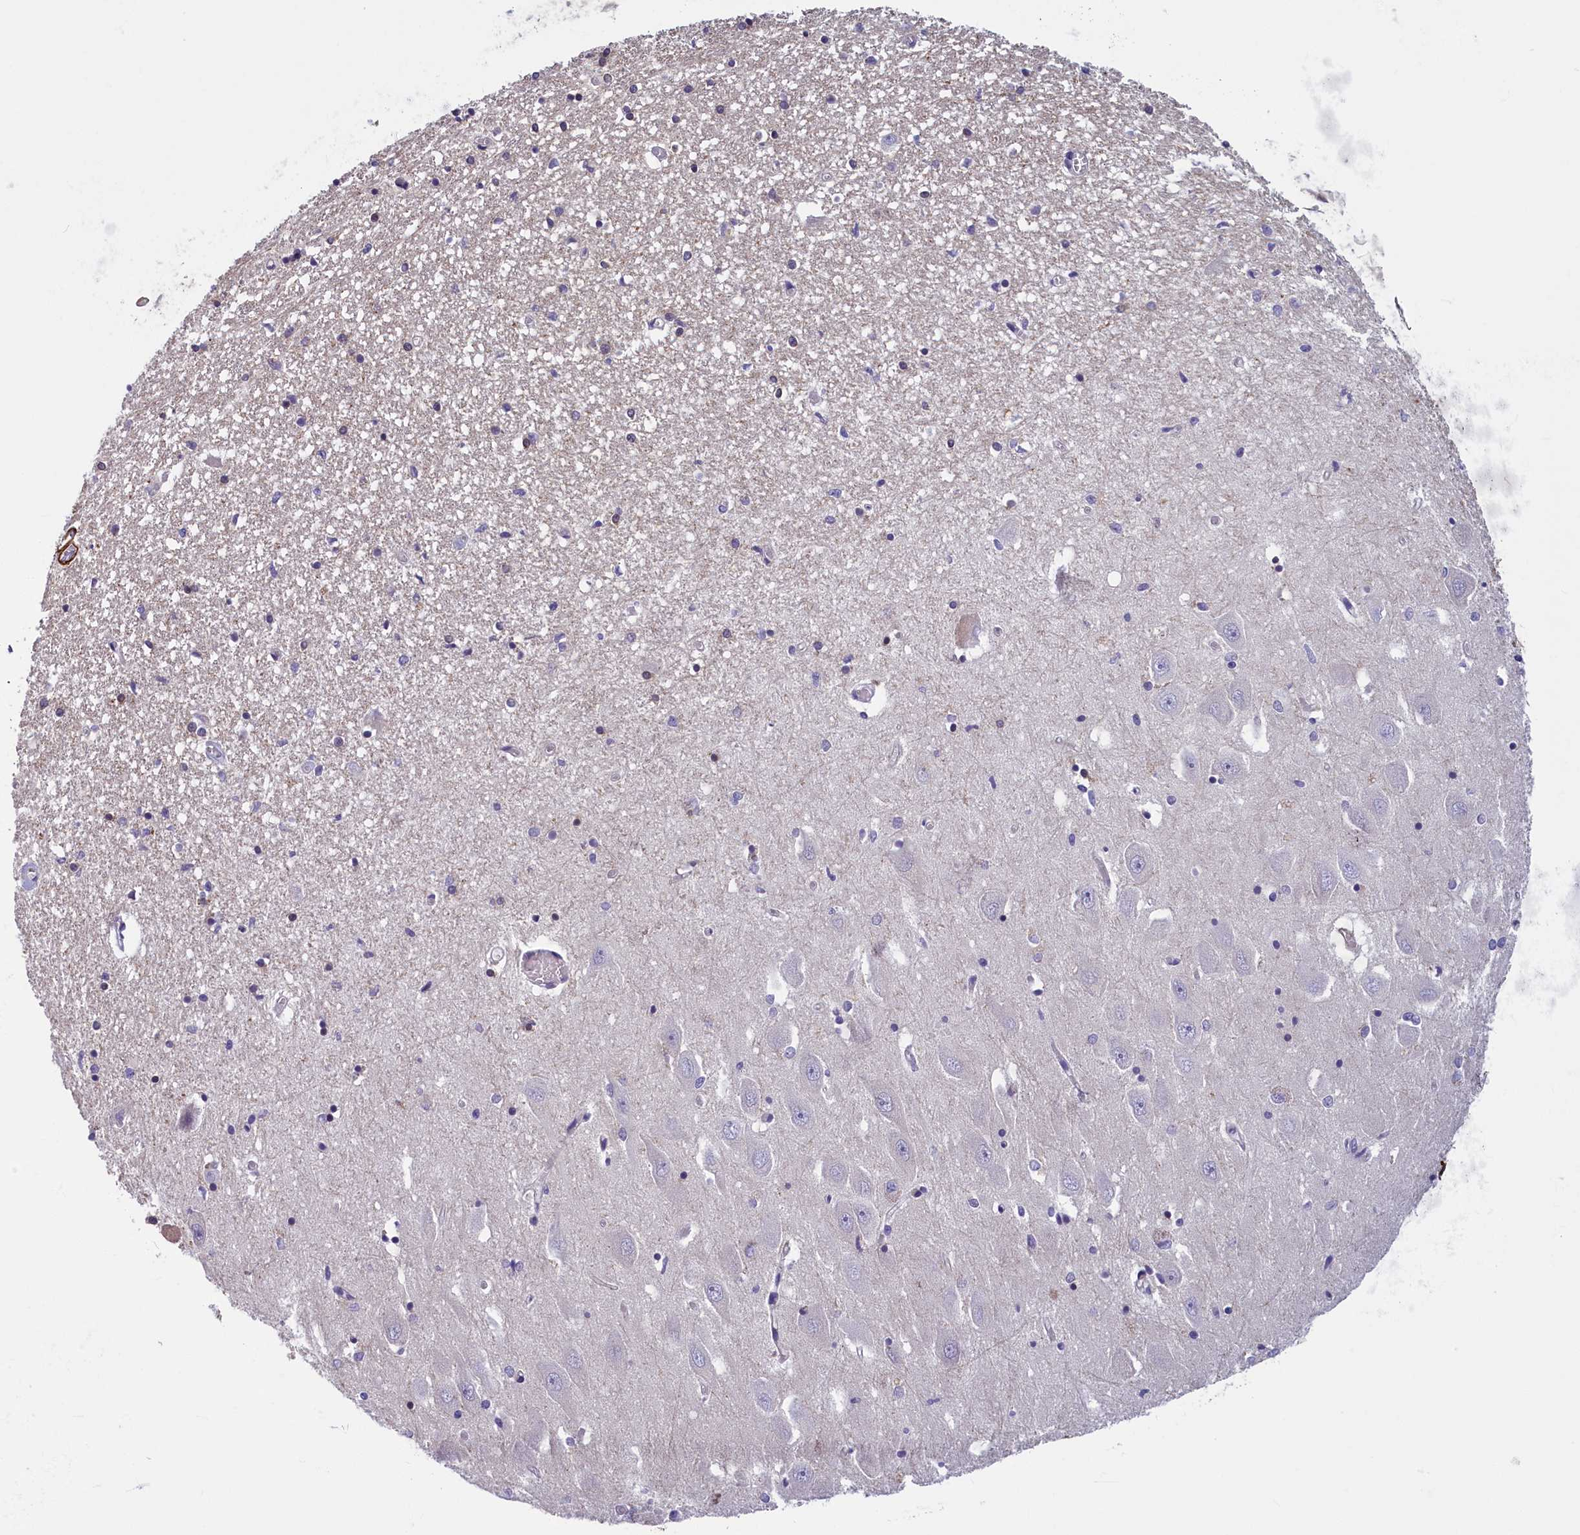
{"staining": {"intensity": "negative", "quantity": "none", "location": "none"}, "tissue": "hippocampus", "cell_type": "Glial cells", "image_type": "normal", "snomed": [{"axis": "morphology", "description": "Normal tissue, NOS"}, {"axis": "topography", "description": "Hippocampus"}], "caption": "Human hippocampus stained for a protein using immunohistochemistry (IHC) shows no staining in glial cells.", "gene": "BCL2L13", "patient": {"sex": "female", "age": 64}}